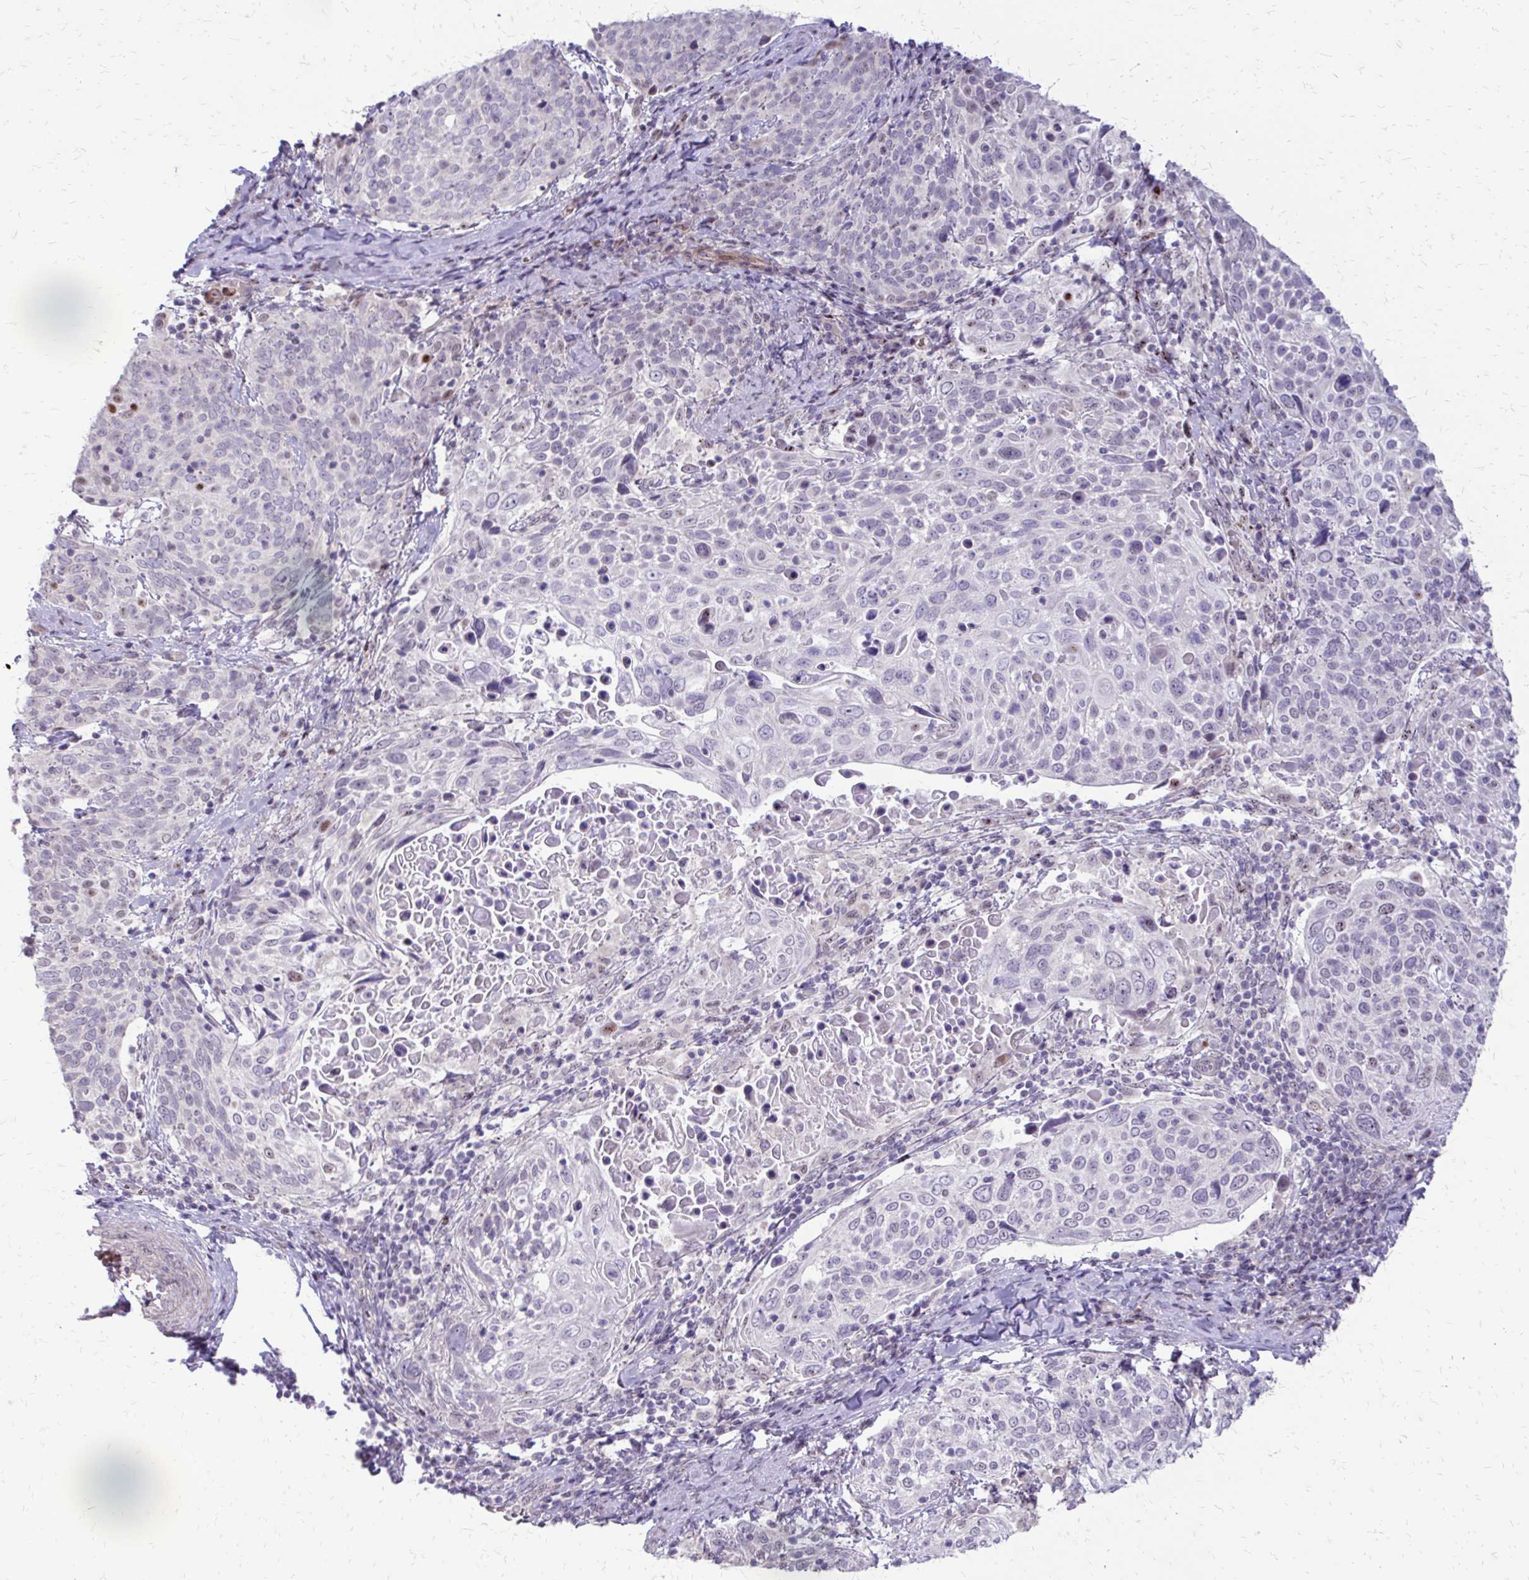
{"staining": {"intensity": "negative", "quantity": "none", "location": "none"}, "tissue": "cervical cancer", "cell_type": "Tumor cells", "image_type": "cancer", "snomed": [{"axis": "morphology", "description": "Squamous cell carcinoma, NOS"}, {"axis": "topography", "description": "Cervix"}], "caption": "This is a photomicrograph of immunohistochemistry staining of squamous cell carcinoma (cervical), which shows no positivity in tumor cells.", "gene": "PPDPFL", "patient": {"sex": "female", "age": 61}}